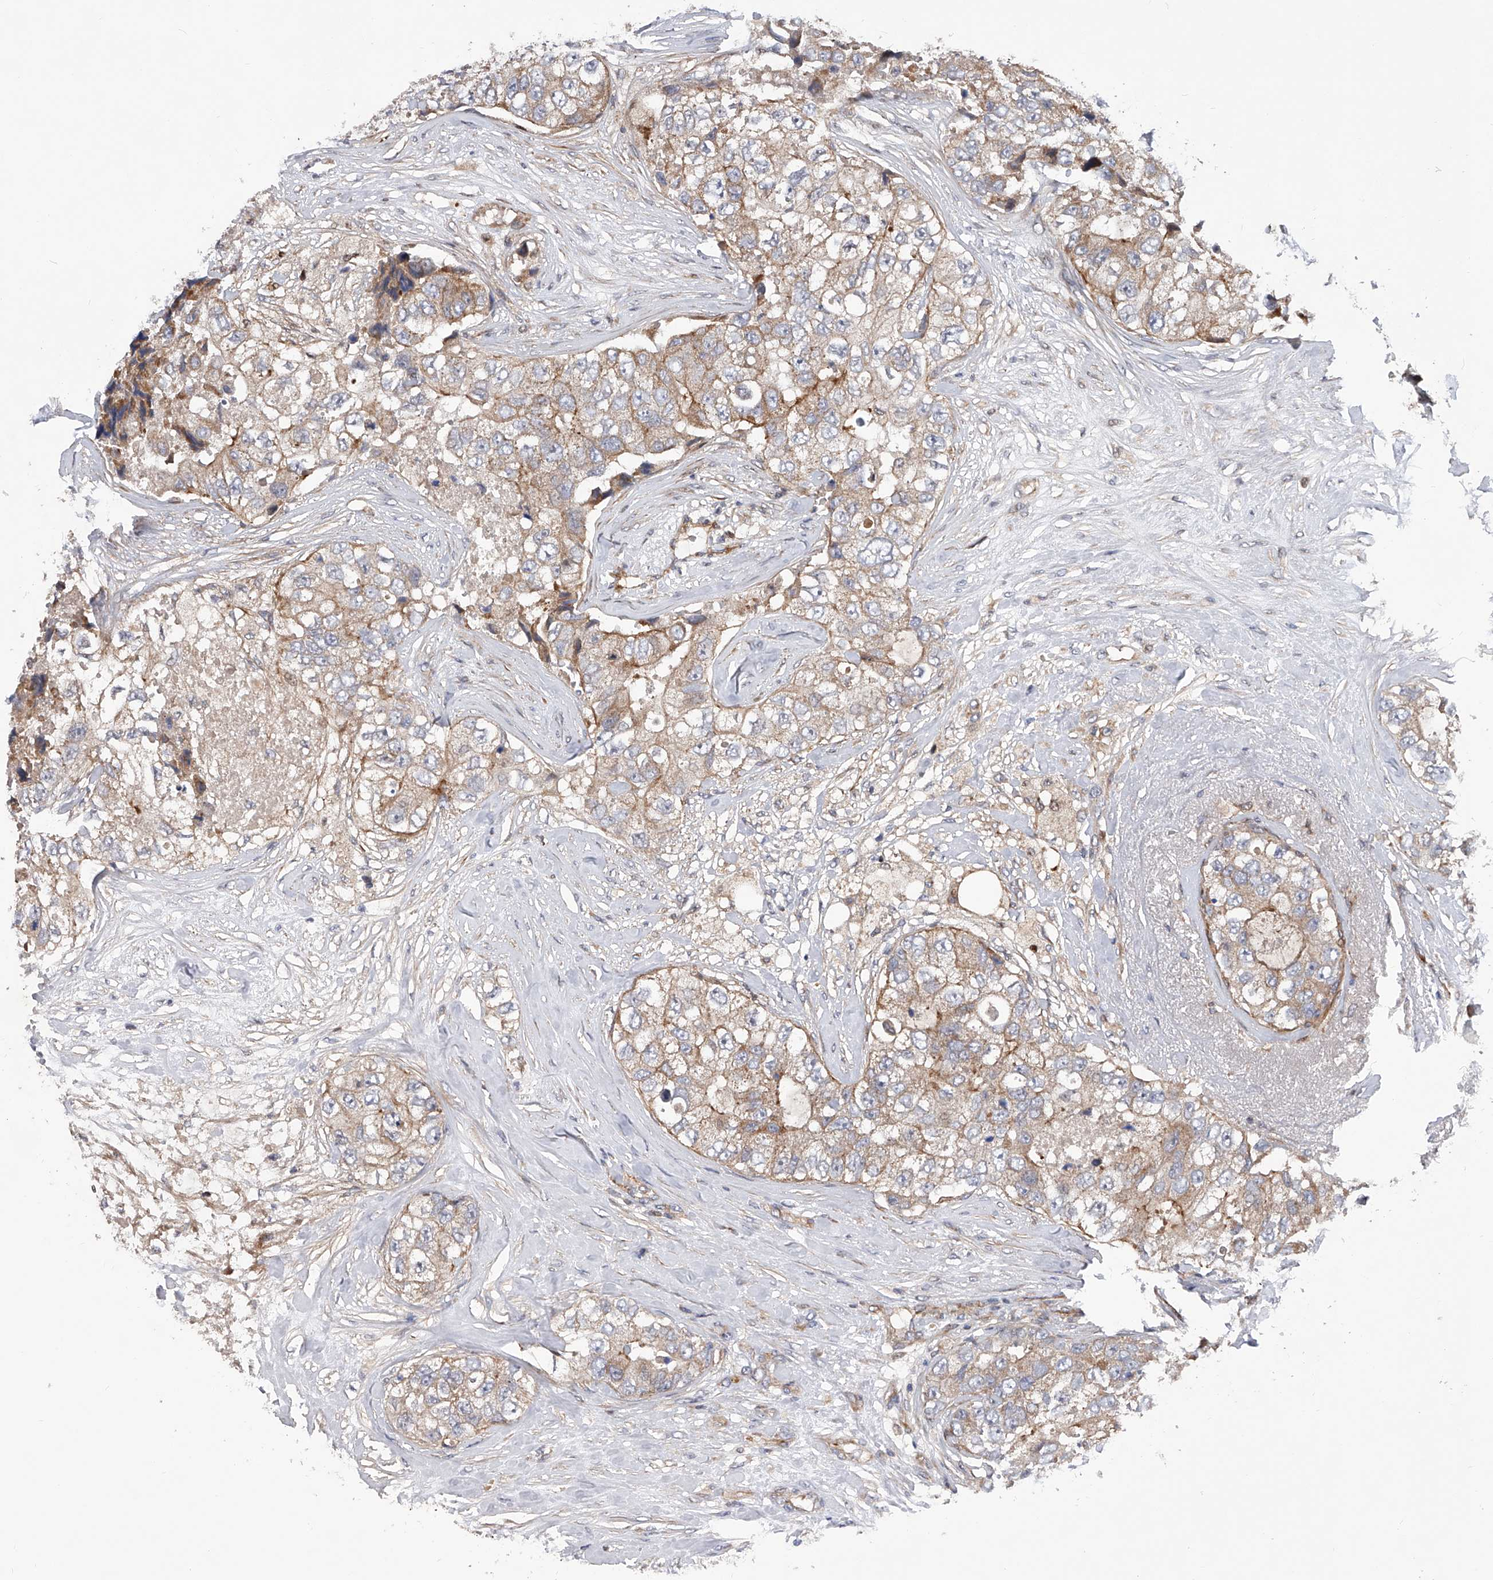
{"staining": {"intensity": "weak", "quantity": ">75%", "location": "cytoplasmic/membranous"}, "tissue": "breast cancer", "cell_type": "Tumor cells", "image_type": "cancer", "snomed": [{"axis": "morphology", "description": "Duct carcinoma"}, {"axis": "topography", "description": "Breast"}], "caption": "IHC of human breast cancer displays low levels of weak cytoplasmic/membranous positivity in about >75% of tumor cells.", "gene": "PDSS2", "patient": {"sex": "female", "age": 62}}